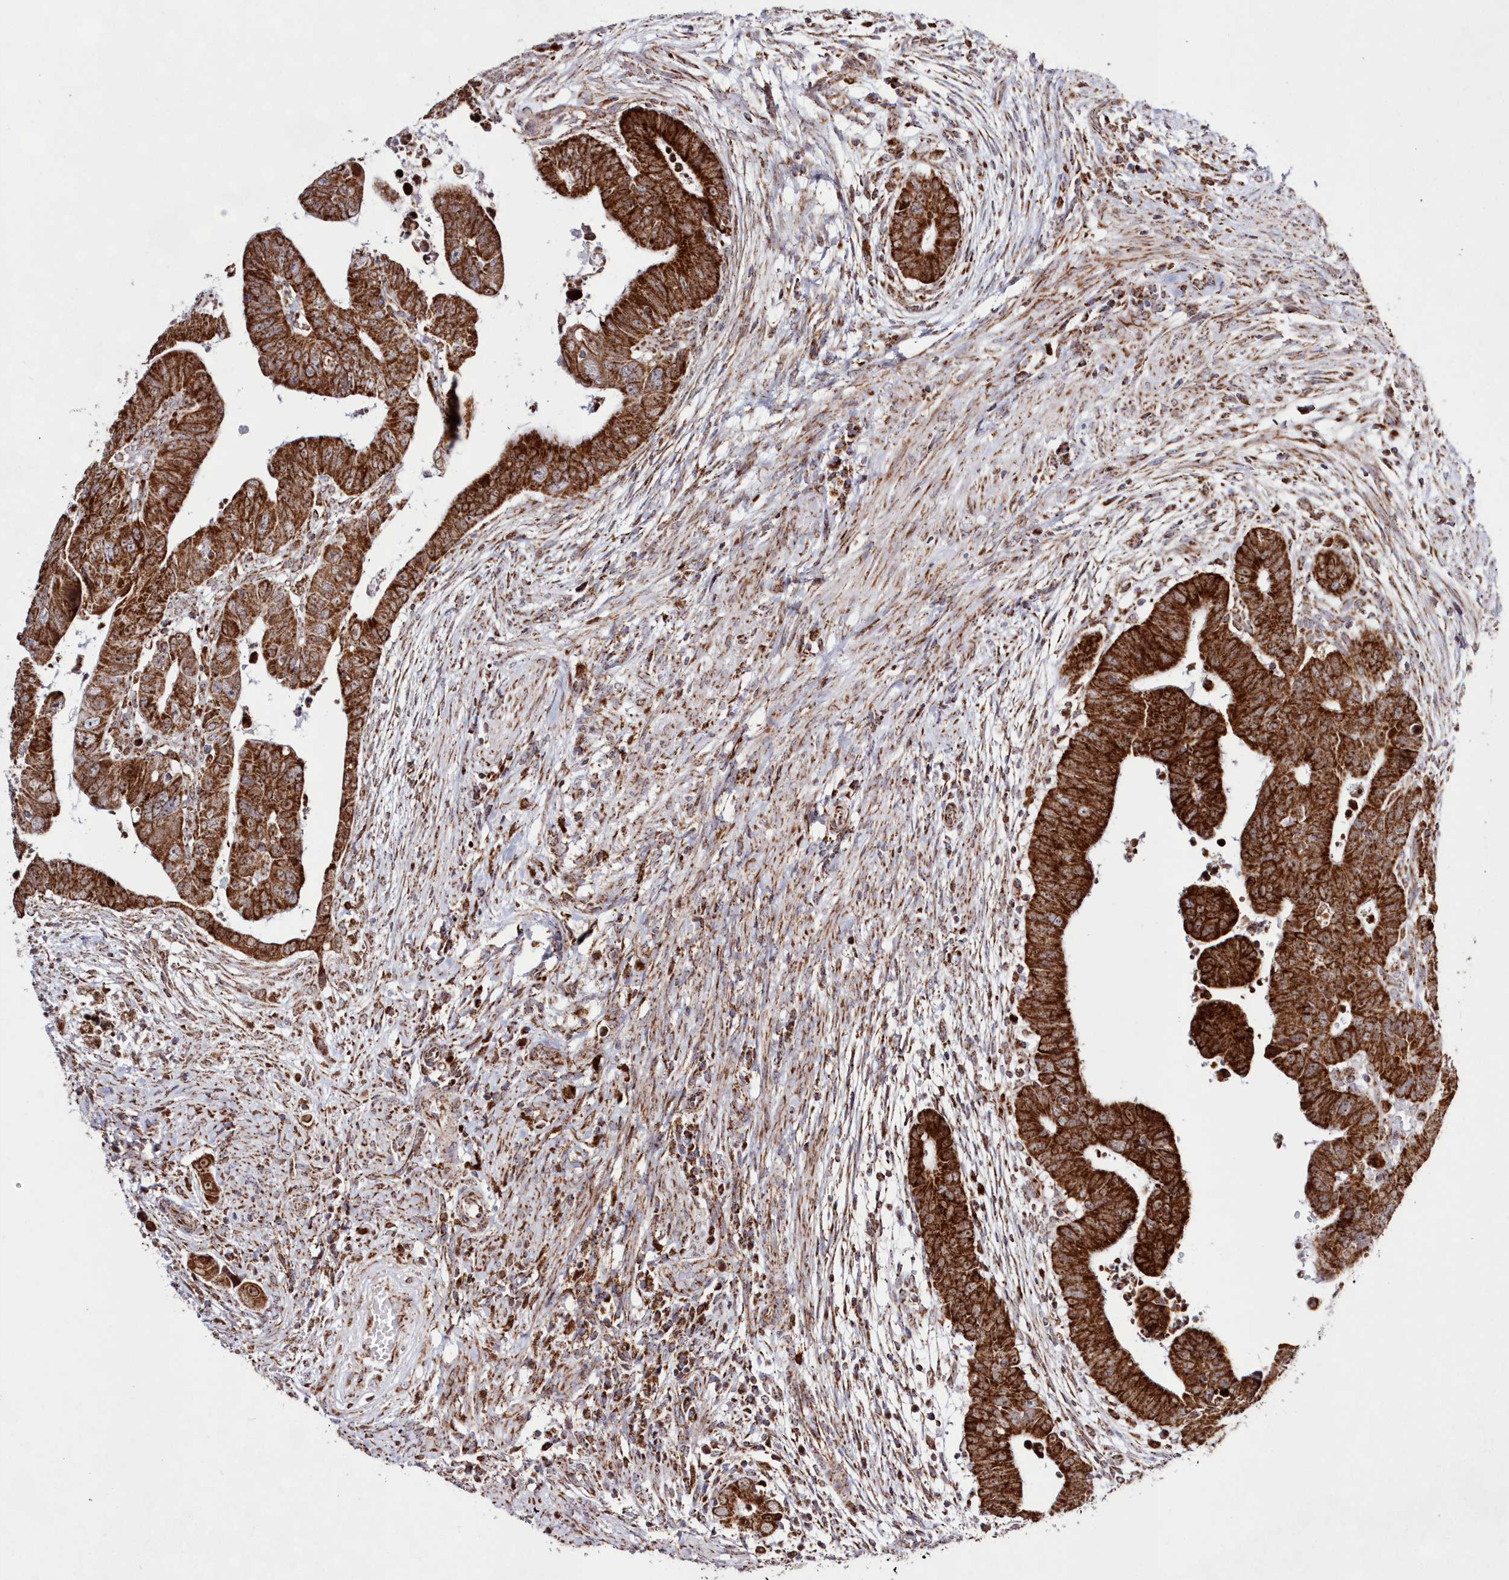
{"staining": {"intensity": "strong", "quantity": ">75%", "location": "cytoplasmic/membranous"}, "tissue": "colorectal cancer", "cell_type": "Tumor cells", "image_type": "cancer", "snomed": [{"axis": "morphology", "description": "Normal tissue, NOS"}, {"axis": "morphology", "description": "Adenocarcinoma, NOS"}, {"axis": "topography", "description": "Rectum"}], "caption": "This is a histology image of immunohistochemistry (IHC) staining of colorectal adenocarcinoma, which shows strong staining in the cytoplasmic/membranous of tumor cells.", "gene": "HADHB", "patient": {"sex": "female", "age": 65}}